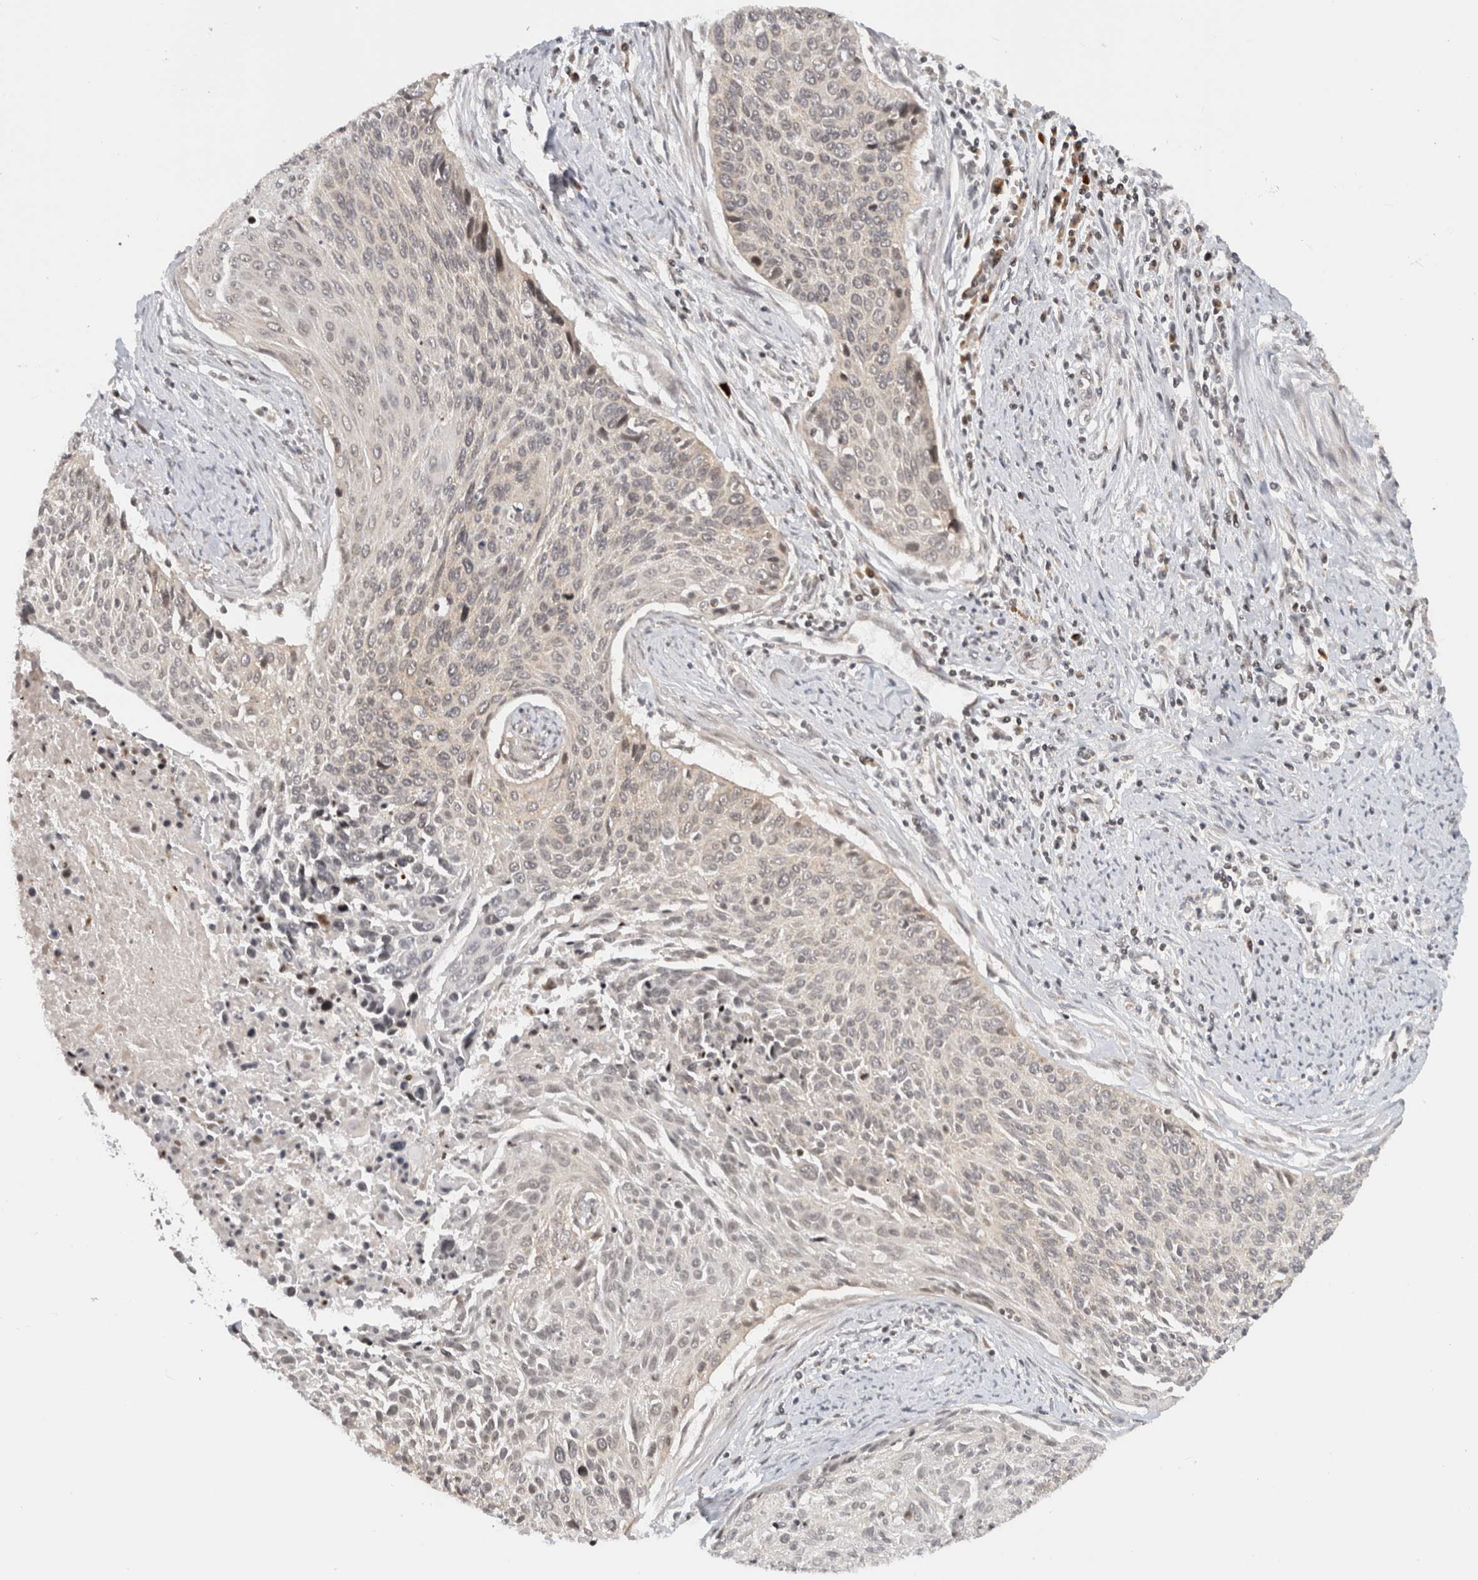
{"staining": {"intensity": "weak", "quantity": "<25%", "location": "cytoplasmic/membranous"}, "tissue": "cervical cancer", "cell_type": "Tumor cells", "image_type": "cancer", "snomed": [{"axis": "morphology", "description": "Squamous cell carcinoma, NOS"}, {"axis": "topography", "description": "Cervix"}], "caption": "Cervical cancer was stained to show a protein in brown. There is no significant expression in tumor cells.", "gene": "CMC2", "patient": {"sex": "female", "age": 55}}